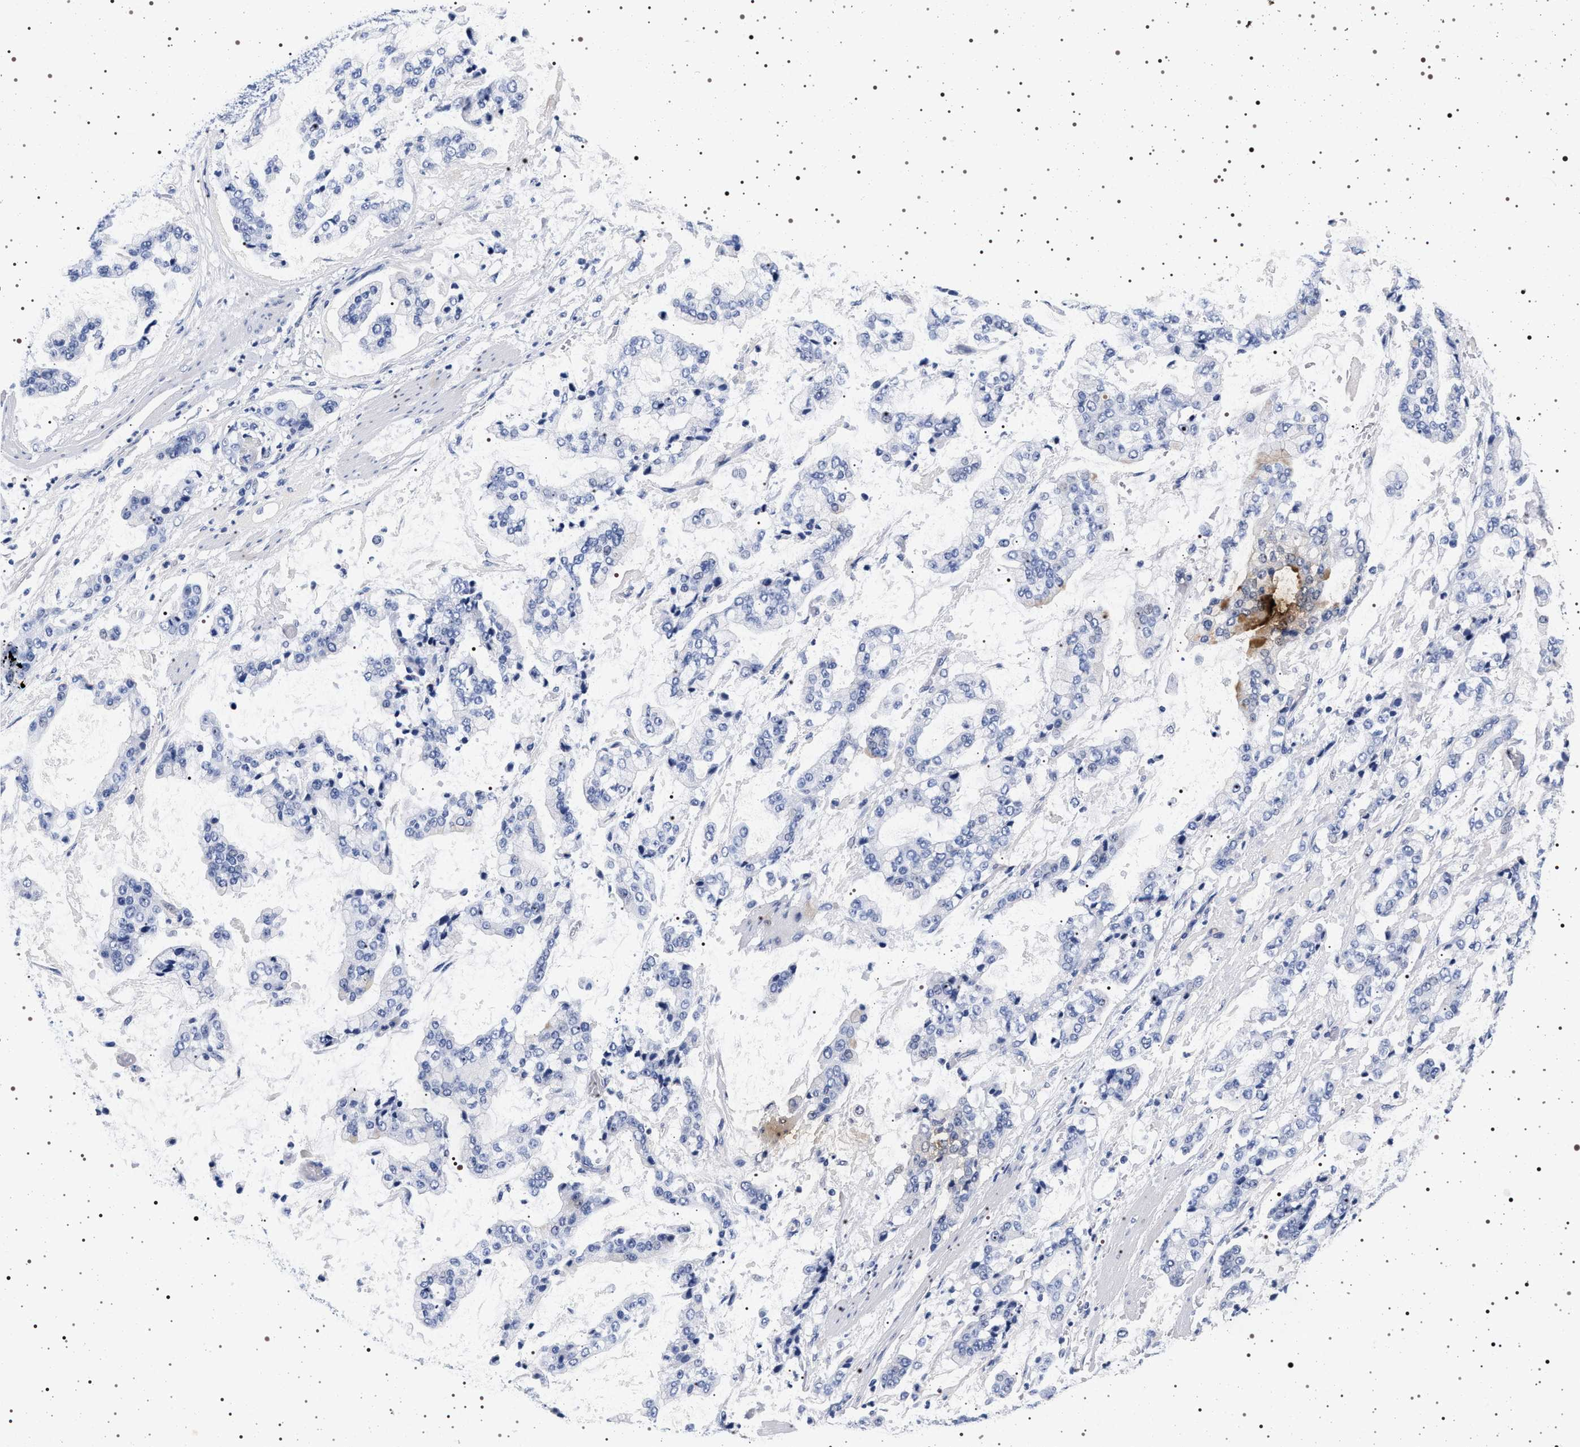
{"staining": {"intensity": "negative", "quantity": "none", "location": "none"}, "tissue": "stomach cancer", "cell_type": "Tumor cells", "image_type": "cancer", "snomed": [{"axis": "morphology", "description": "Normal tissue, NOS"}, {"axis": "morphology", "description": "Adenocarcinoma, NOS"}, {"axis": "topography", "description": "Stomach, upper"}, {"axis": "topography", "description": "Stomach"}], "caption": "This histopathology image is of stomach cancer stained with immunohistochemistry to label a protein in brown with the nuclei are counter-stained blue. There is no staining in tumor cells.", "gene": "MAPK10", "patient": {"sex": "male", "age": 76}}